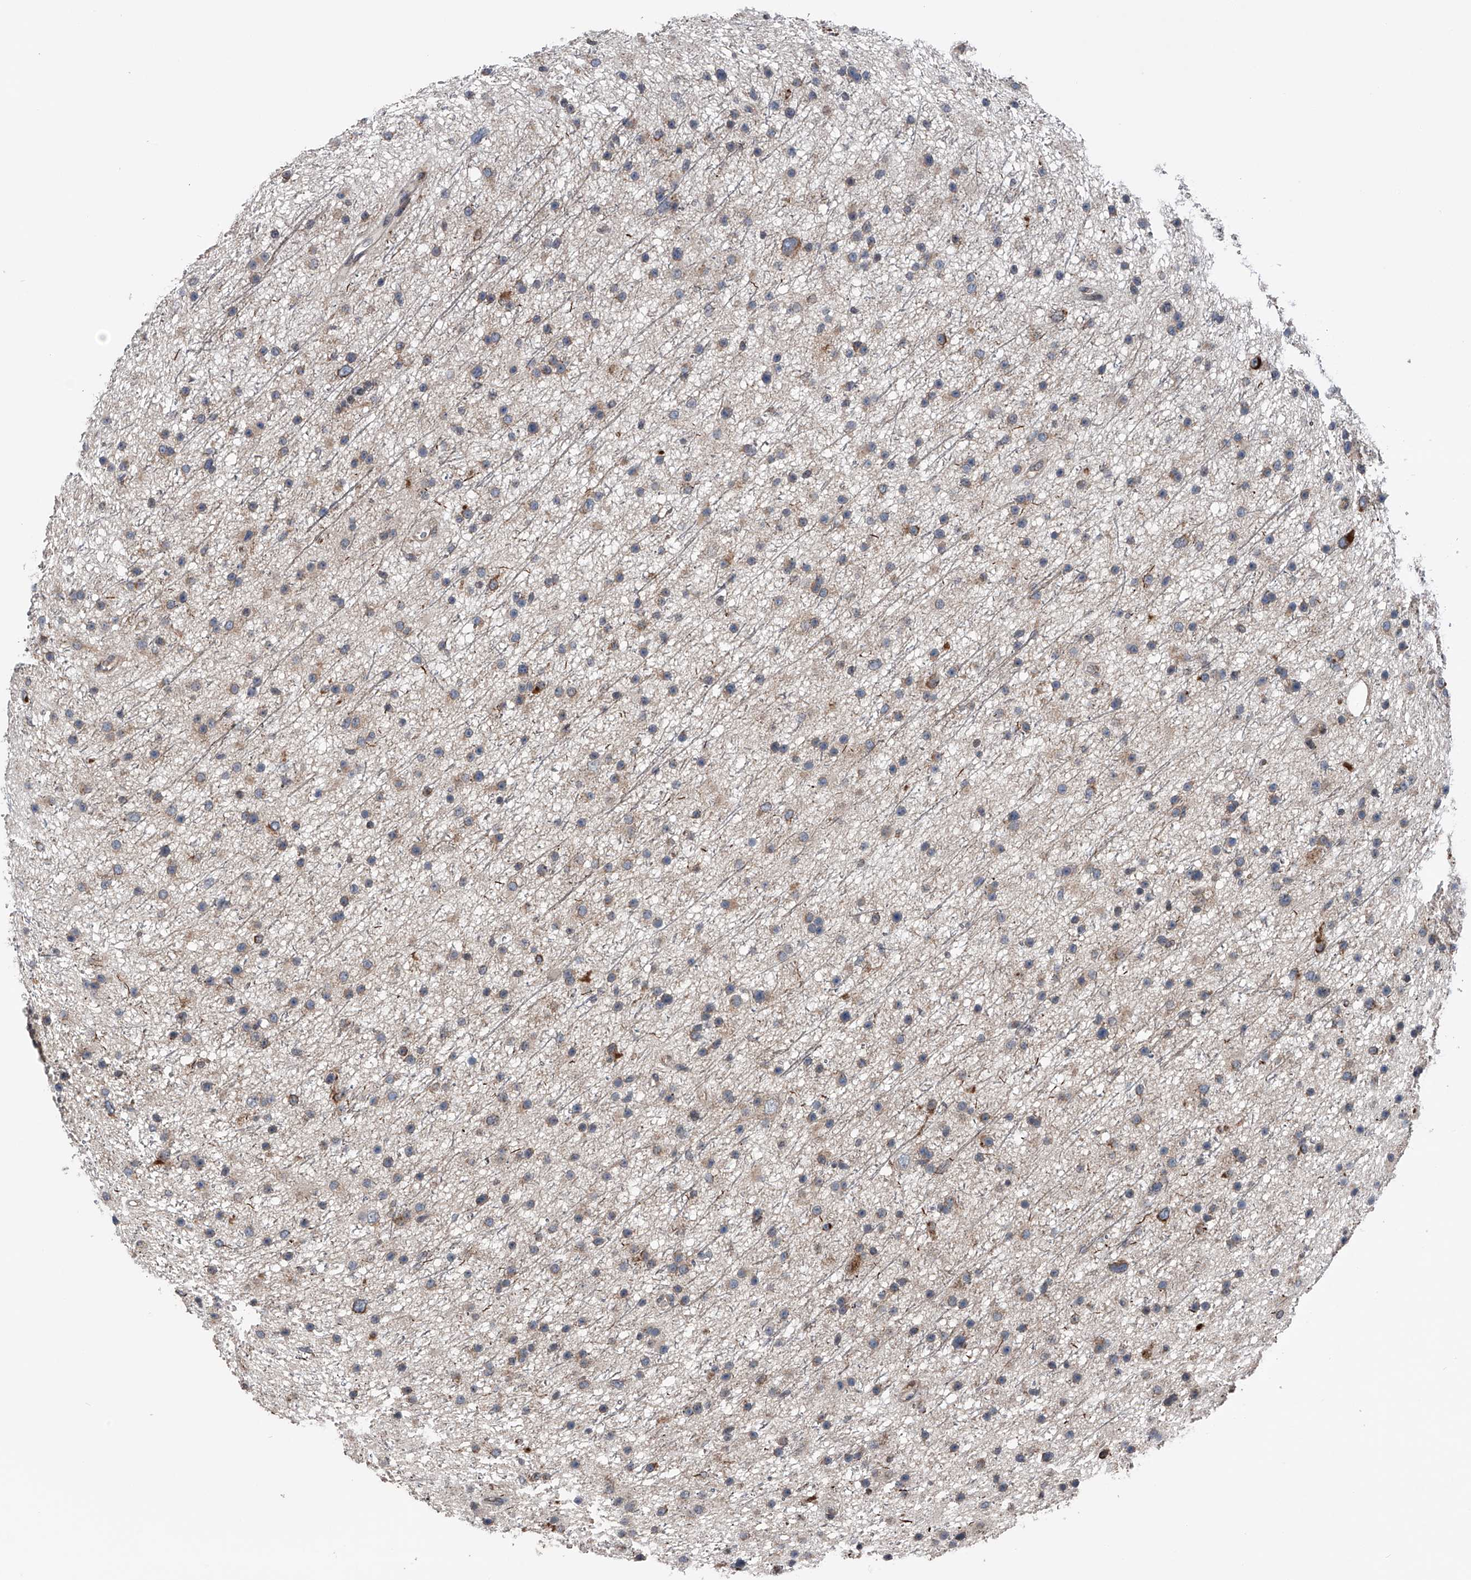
{"staining": {"intensity": "weak", "quantity": "<25%", "location": "cytoplasmic/membranous"}, "tissue": "glioma", "cell_type": "Tumor cells", "image_type": "cancer", "snomed": [{"axis": "morphology", "description": "Glioma, malignant, Low grade"}, {"axis": "topography", "description": "Cerebral cortex"}], "caption": "Immunohistochemical staining of malignant glioma (low-grade) demonstrates no significant staining in tumor cells.", "gene": "DST", "patient": {"sex": "female", "age": 39}}